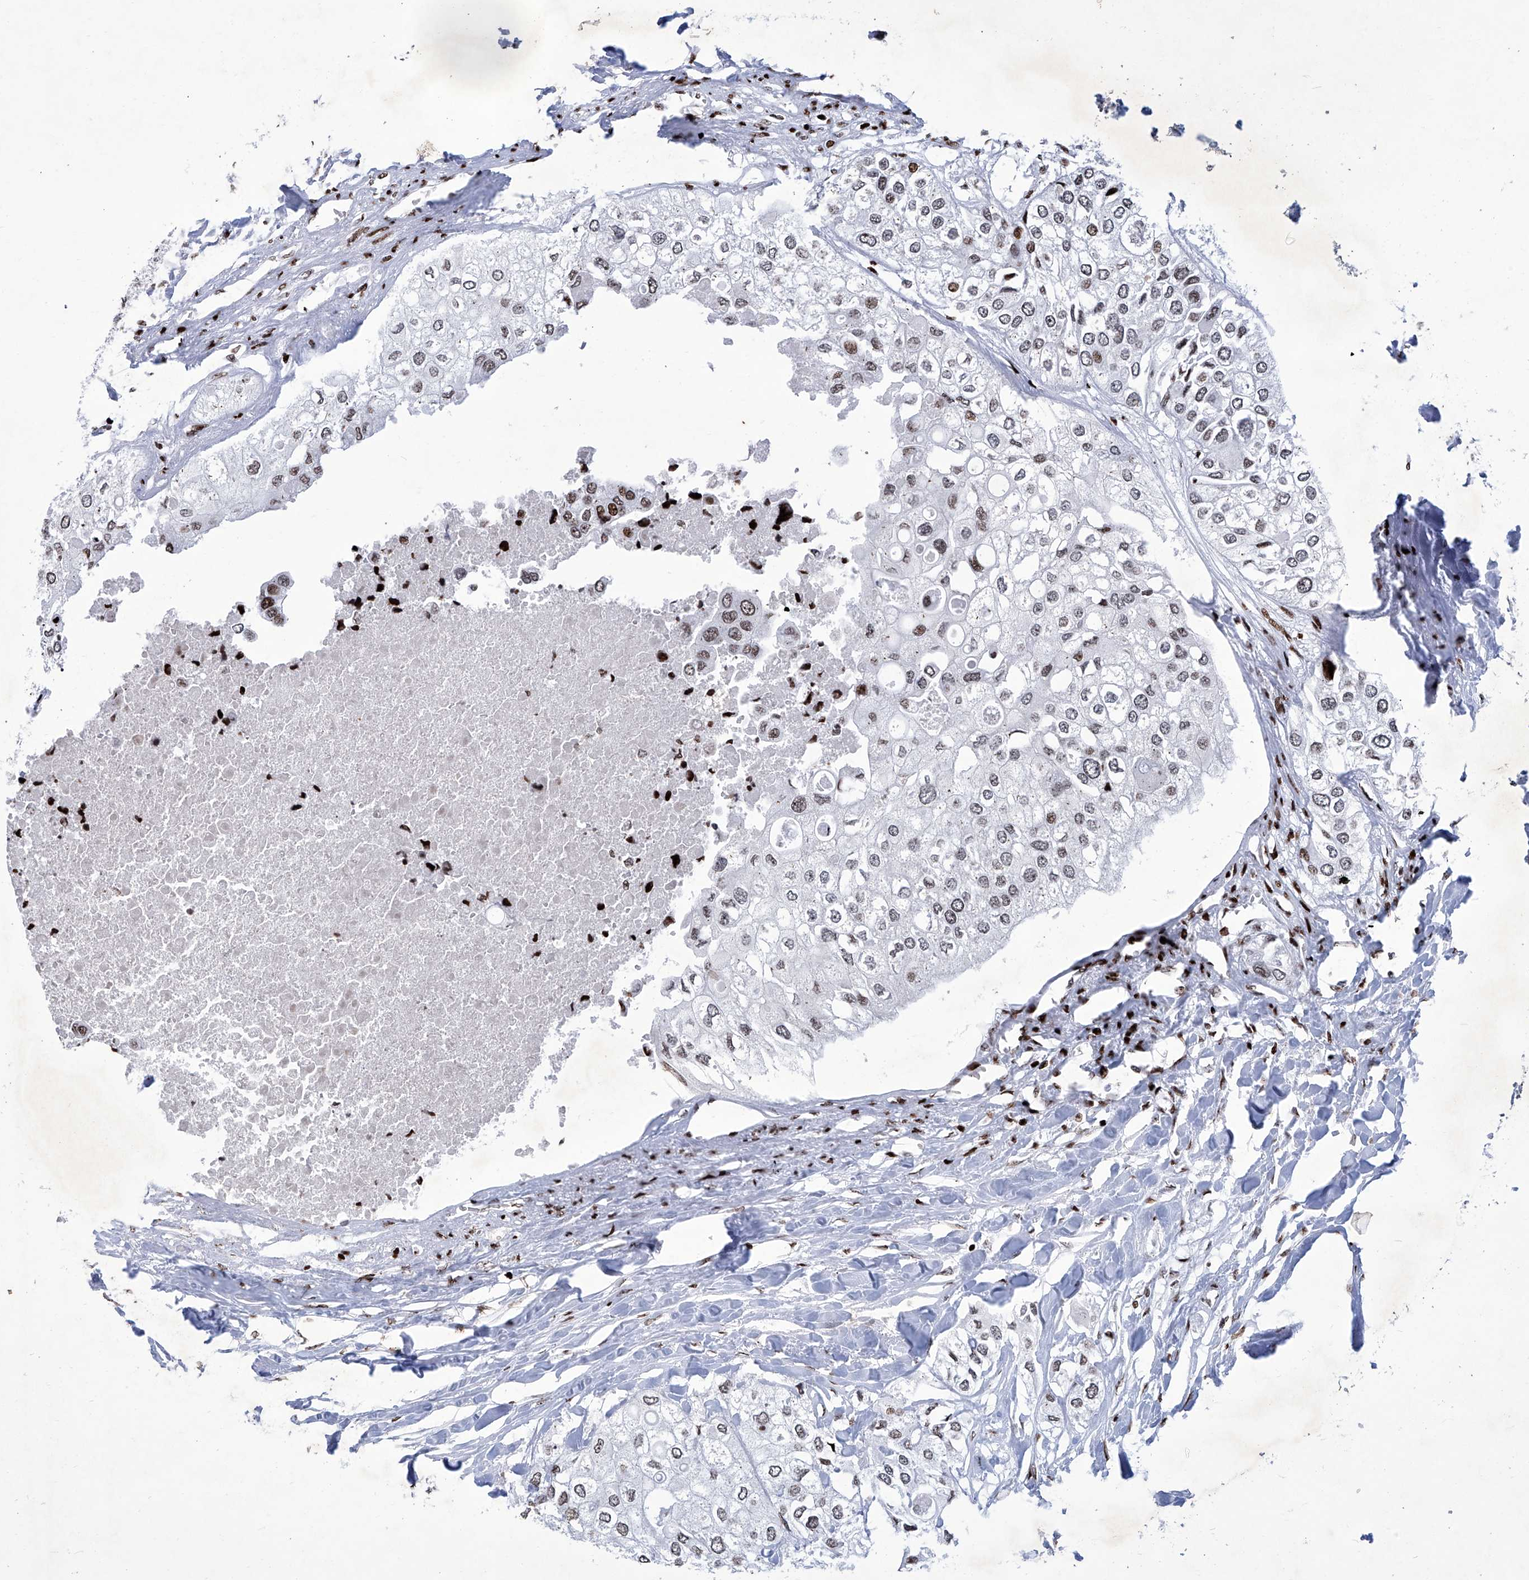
{"staining": {"intensity": "moderate", "quantity": "25%-75%", "location": "nuclear"}, "tissue": "urothelial cancer", "cell_type": "Tumor cells", "image_type": "cancer", "snomed": [{"axis": "morphology", "description": "Urothelial carcinoma, High grade"}, {"axis": "topography", "description": "Urinary bladder"}], "caption": "DAB immunohistochemical staining of human high-grade urothelial carcinoma reveals moderate nuclear protein positivity in approximately 25%-75% of tumor cells. (IHC, brightfield microscopy, high magnification).", "gene": "HEY2", "patient": {"sex": "male", "age": 64}}